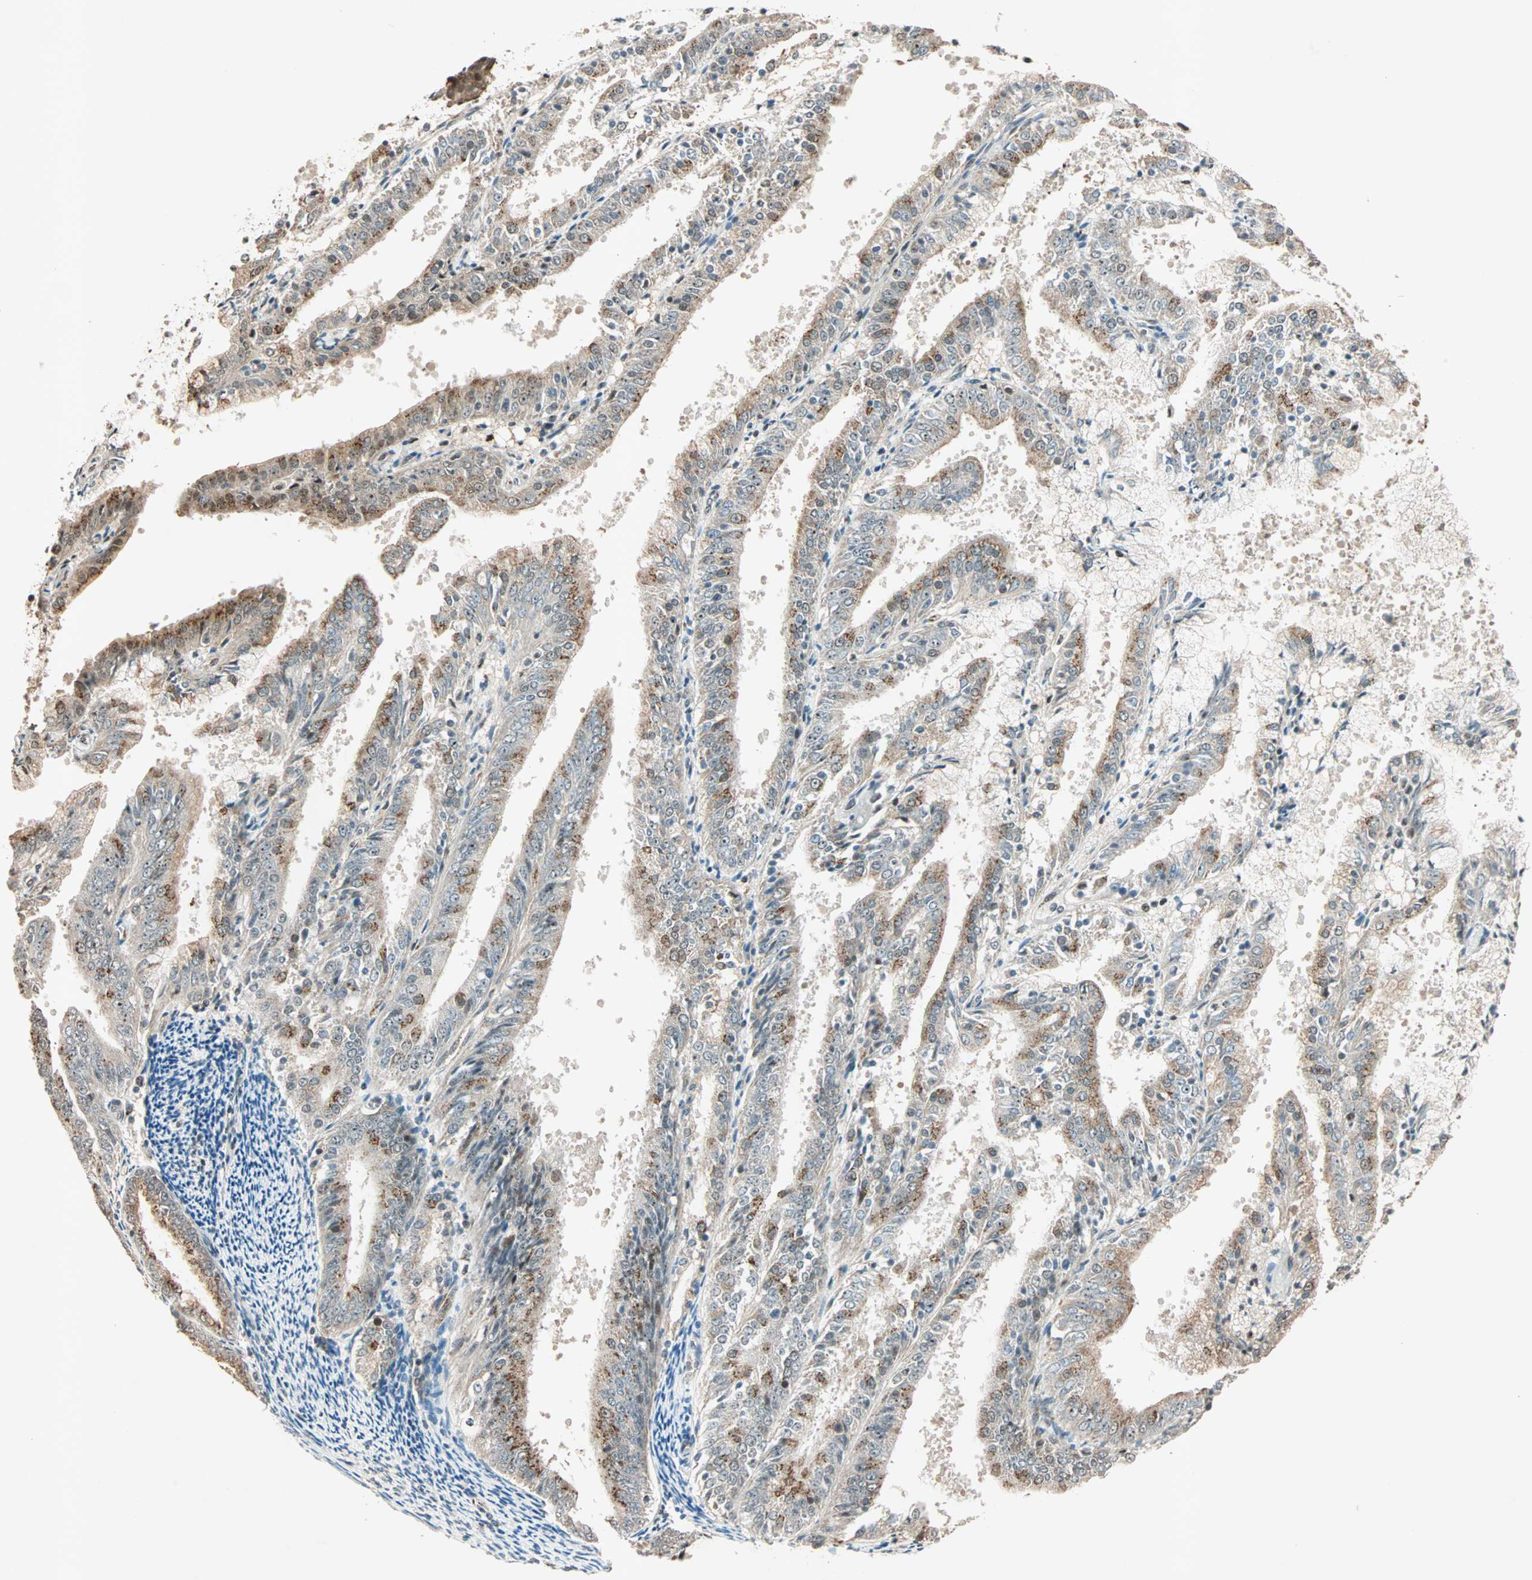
{"staining": {"intensity": "weak", "quantity": "25%-75%", "location": "cytoplasmic/membranous"}, "tissue": "endometrial cancer", "cell_type": "Tumor cells", "image_type": "cancer", "snomed": [{"axis": "morphology", "description": "Adenocarcinoma, NOS"}, {"axis": "topography", "description": "Endometrium"}], "caption": "IHC histopathology image of human endometrial adenocarcinoma stained for a protein (brown), which exhibits low levels of weak cytoplasmic/membranous expression in about 25%-75% of tumor cells.", "gene": "PRDM2", "patient": {"sex": "female", "age": 63}}